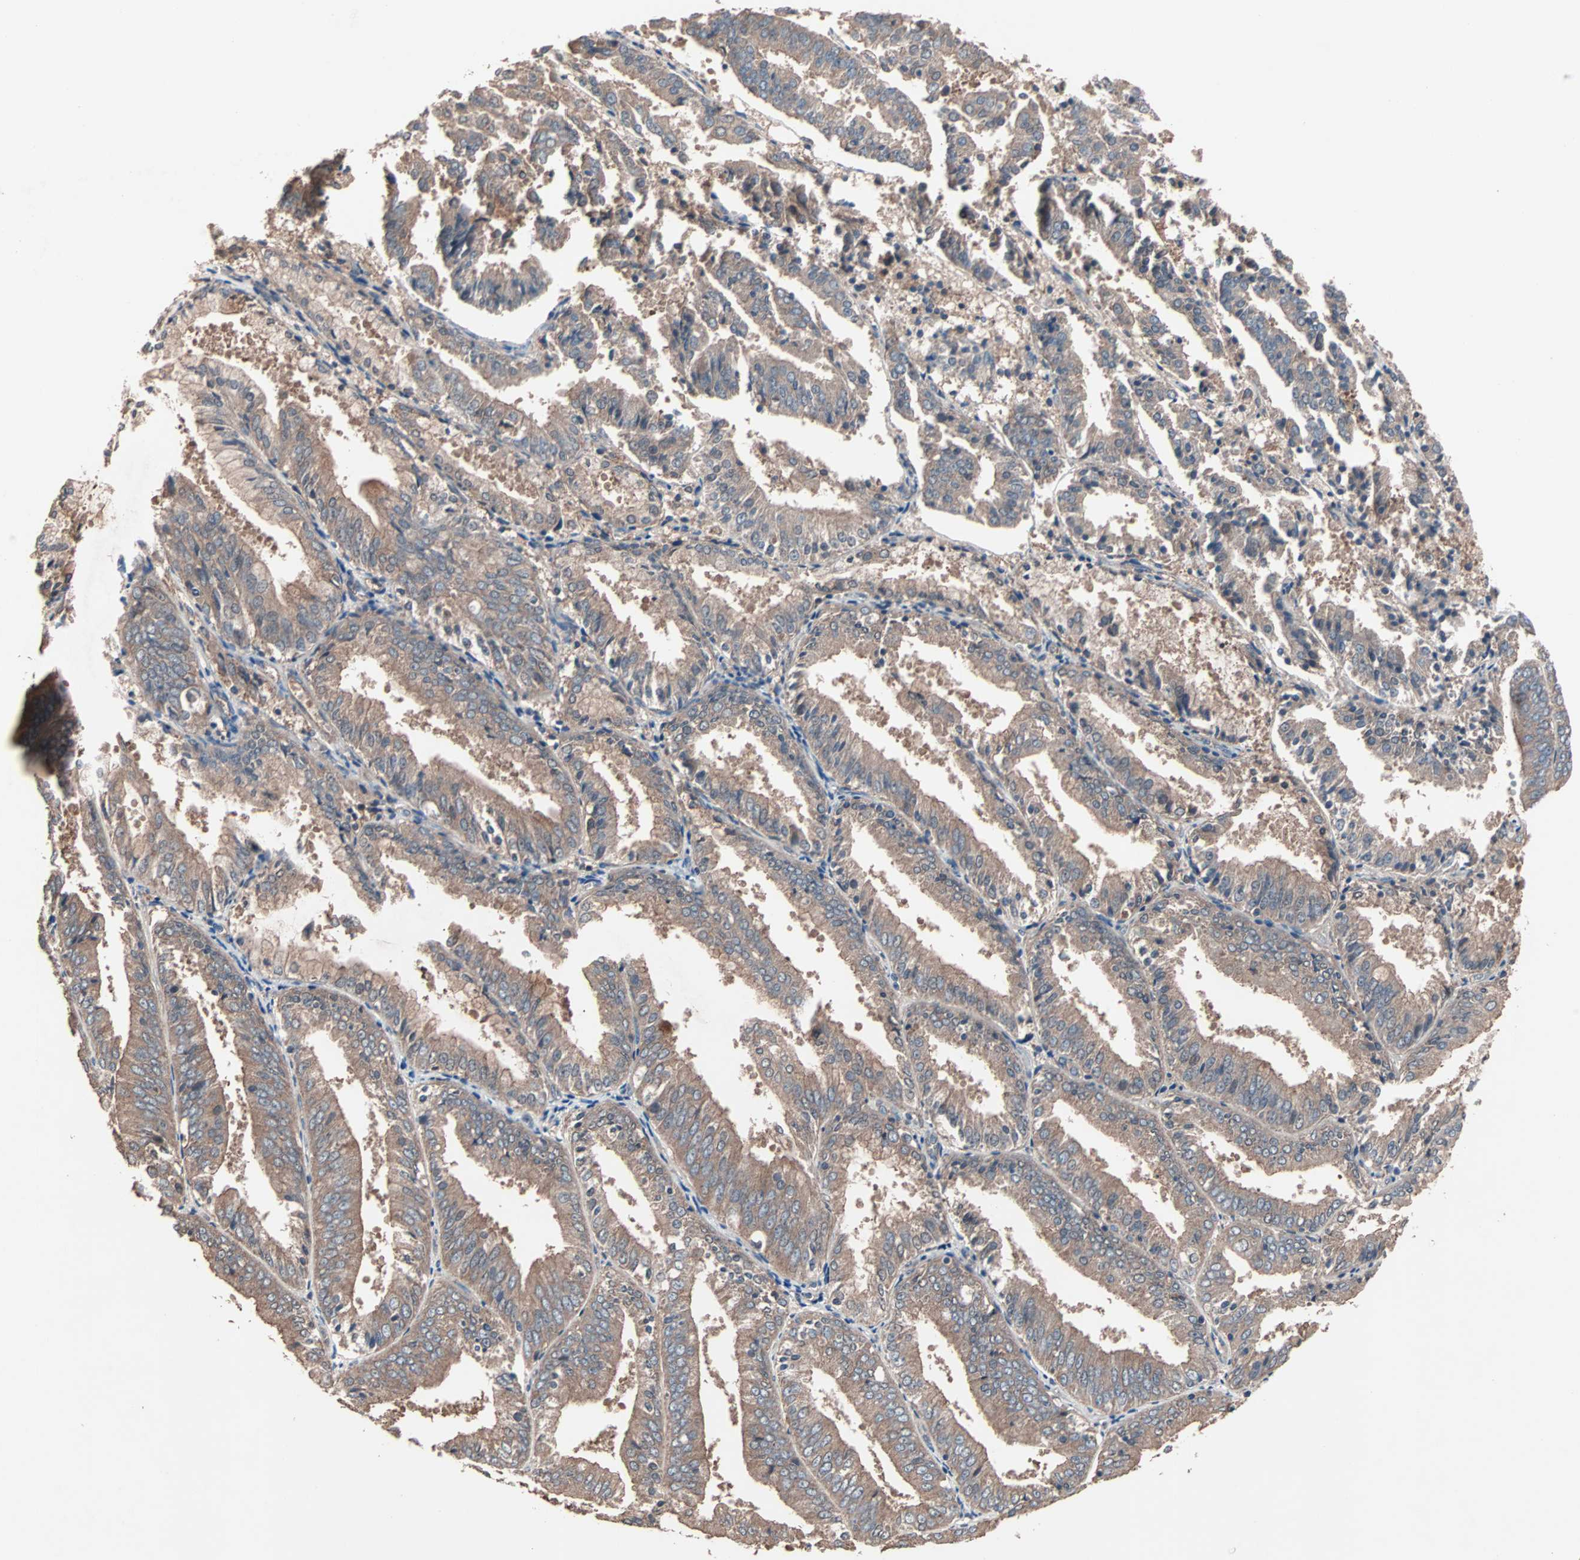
{"staining": {"intensity": "weak", "quantity": ">75%", "location": "cytoplasmic/membranous"}, "tissue": "endometrial cancer", "cell_type": "Tumor cells", "image_type": "cancer", "snomed": [{"axis": "morphology", "description": "Adenocarcinoma, NOS"}, {"axis": "topography", "description": "Endometrium"}], "caption": "About >75% of tumor cells in endometrial cancer show weak cytoplasmic/membranous protein staining as visualized by brown immunohistochemical staining.", "gene": "ATG7", "patient": {"sex": "female", "age": 63}}